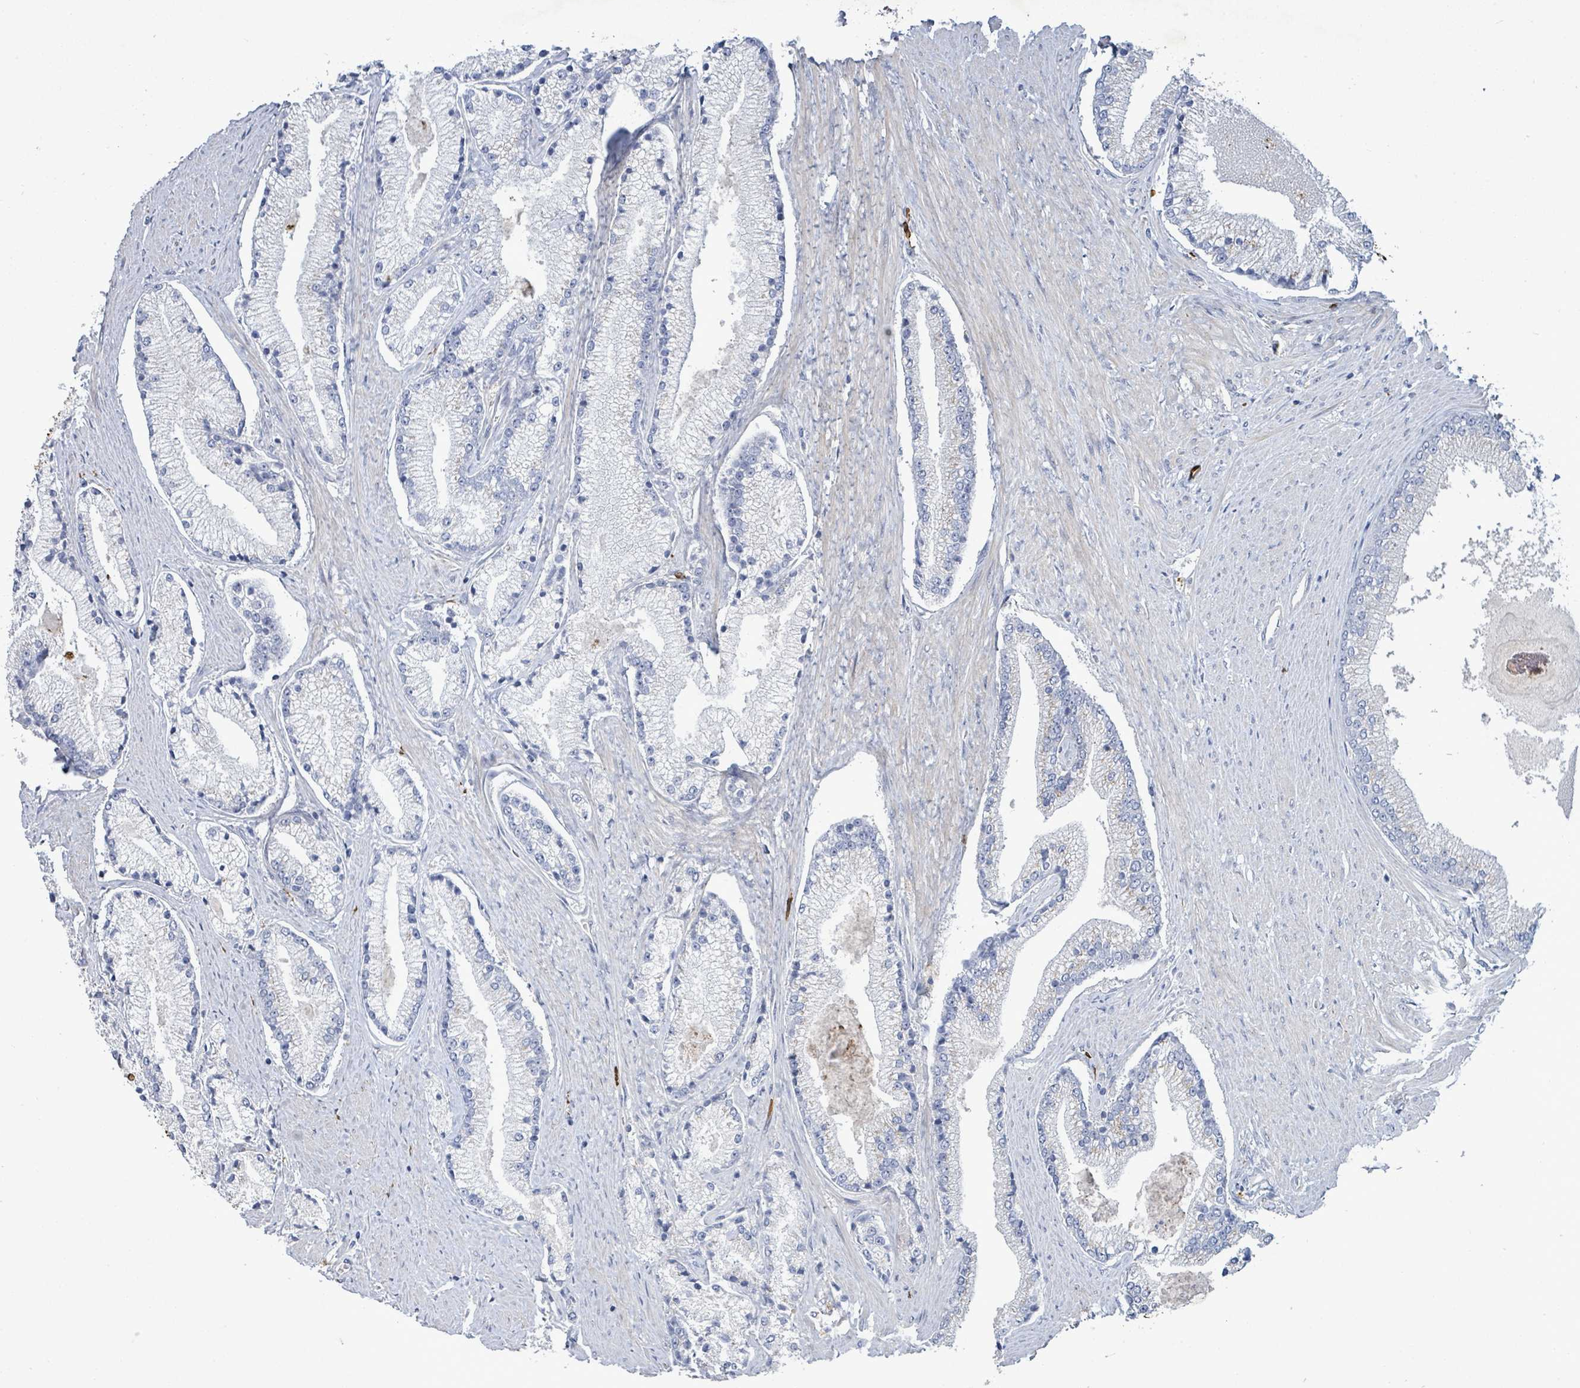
{"staining": {"intensity": "negative", "quantity": "none", "location": "none"}, "tissue": "prostate cancer", "cell_type": "Tumor cells", "image_type": "cancer", "snomed": [{"axis": "morphology", "description": "Adenocarcinoma, High grade"}, {"axis": "topography", "description": "Prostate"}], "caption": "Micrograph shows no significant protein expression in tumor cells of high-grade adenocarcinoma (prostate).", "gene": "FAM210A", "patient": {"sex": "male", "age": 67}}